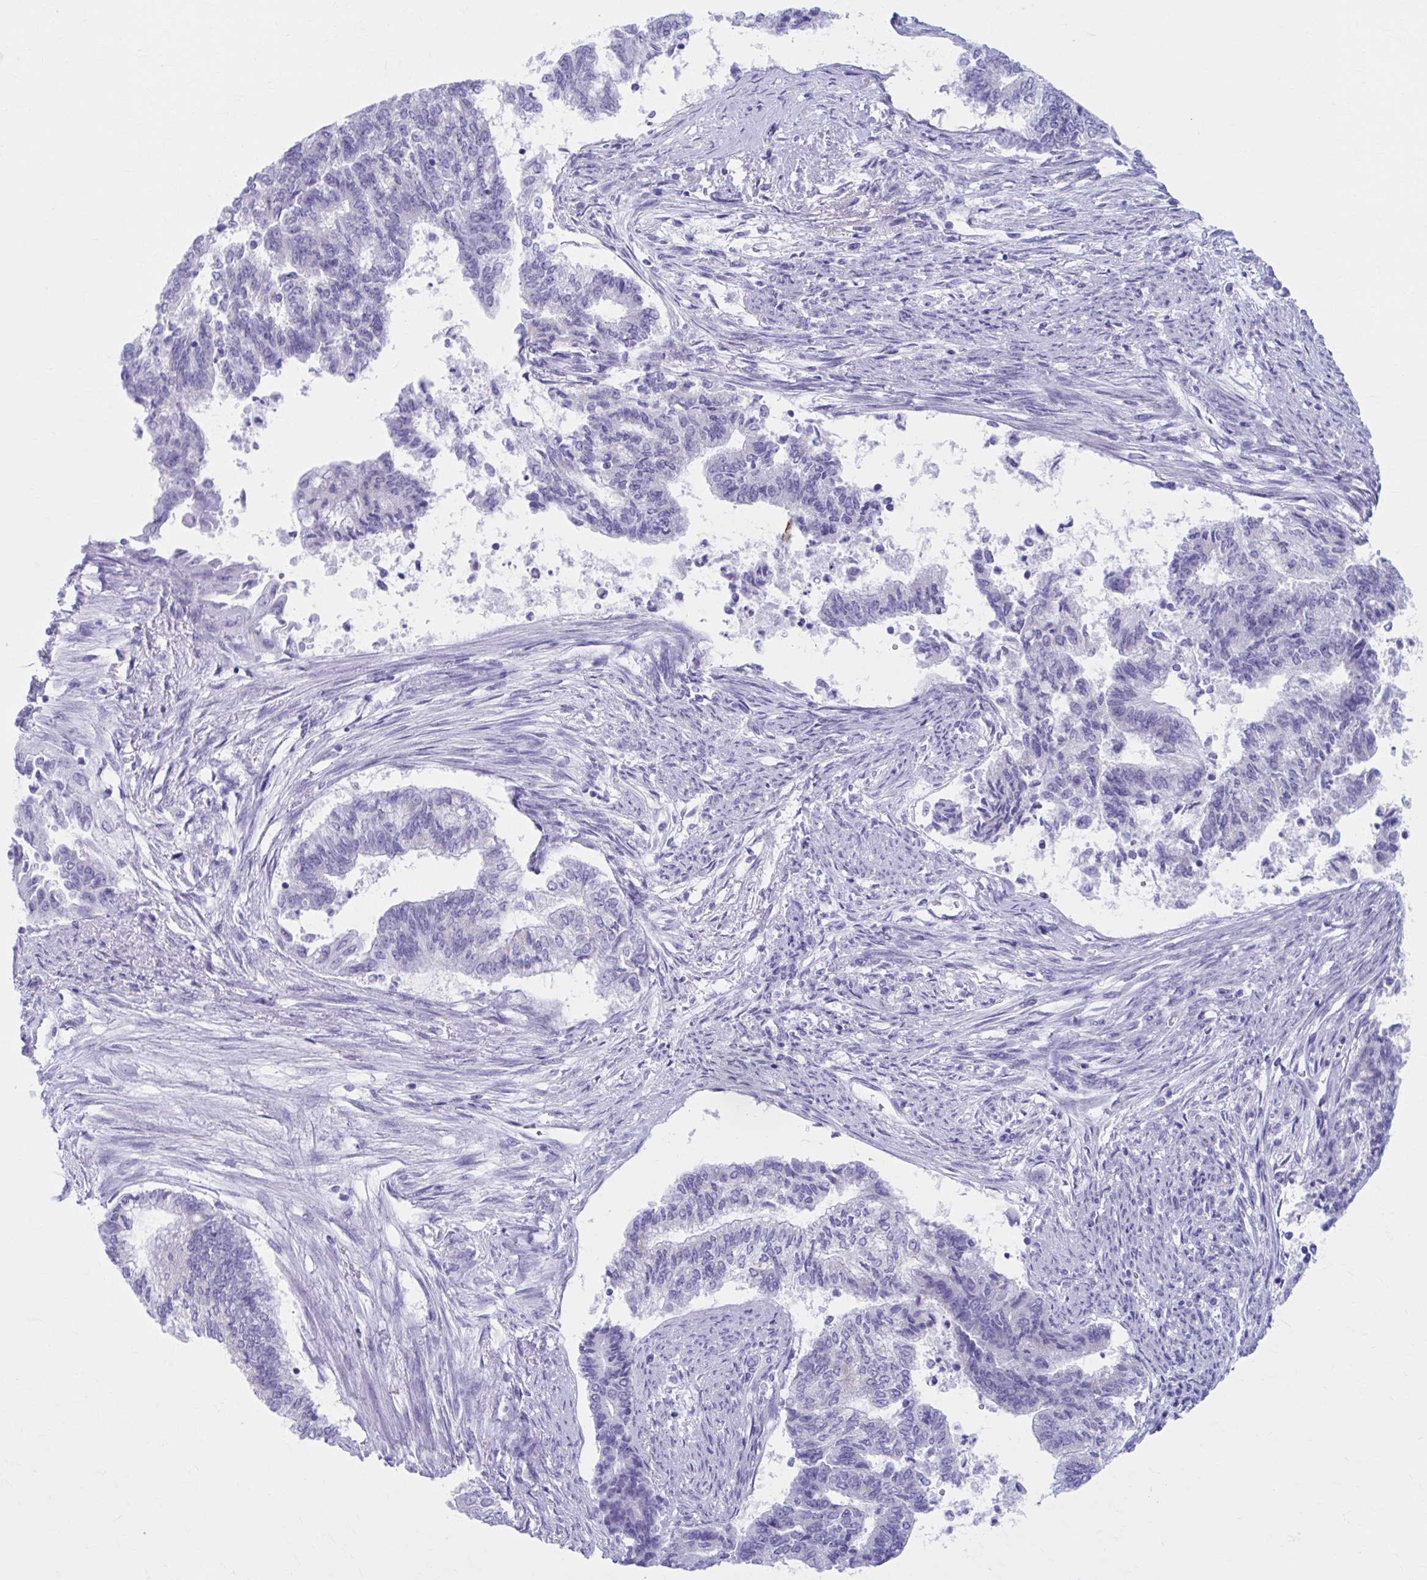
{"staining": {"intensity": "negative", "quantity": "none", "location": "none"}, "tissue": "endometrial cancer", "cell_type": "Tumor cells", "image_type": "cancer", "snomed": [{"axis": "morphology", "description": "Adenocarcinoma, NOS"}, {"axis": "topography", "description": "Endometrium"}], "caption": "Immunohistochemical staining of human endometrial cancer demonstrates no significant expression in tumor cells.", "gene": "KCNE2", "patient": {"sex": "female", "age": 65}}